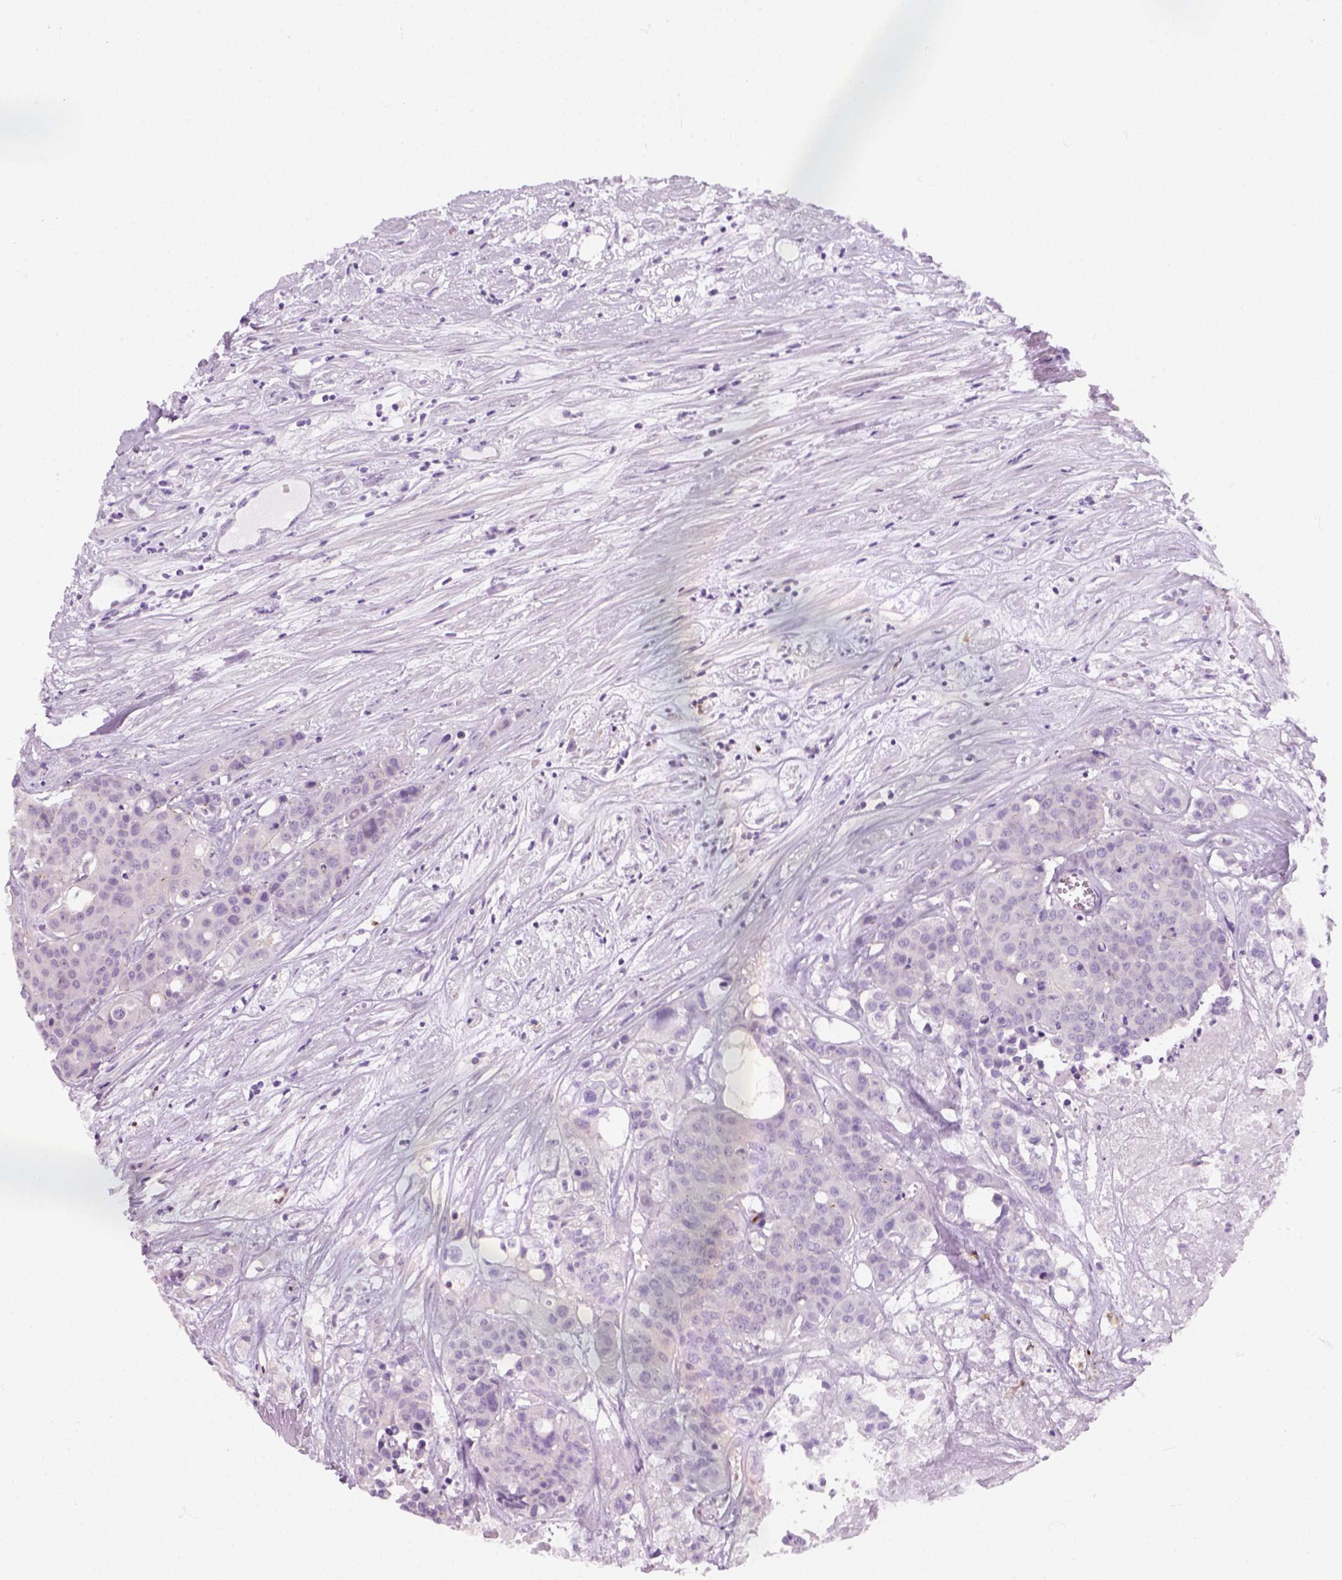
{"staining": {"intensity": "negative", "quantity": "none", "location": "none"}, "tissue": "carcinoid", "cell_type": "Tumor cells", "image_type": "cancer", "snomed": [{"axis": "morphology", "description": "Carcinoid, malignant, NOS"}, {"axis": "topography", "description": "Colon"}], "caption": "A histopathology image of carcinoid stained for a protein displays no brown staining in tumor cells.", "gene": "IL4", "patient": {"sex": "male", "age": 81}}